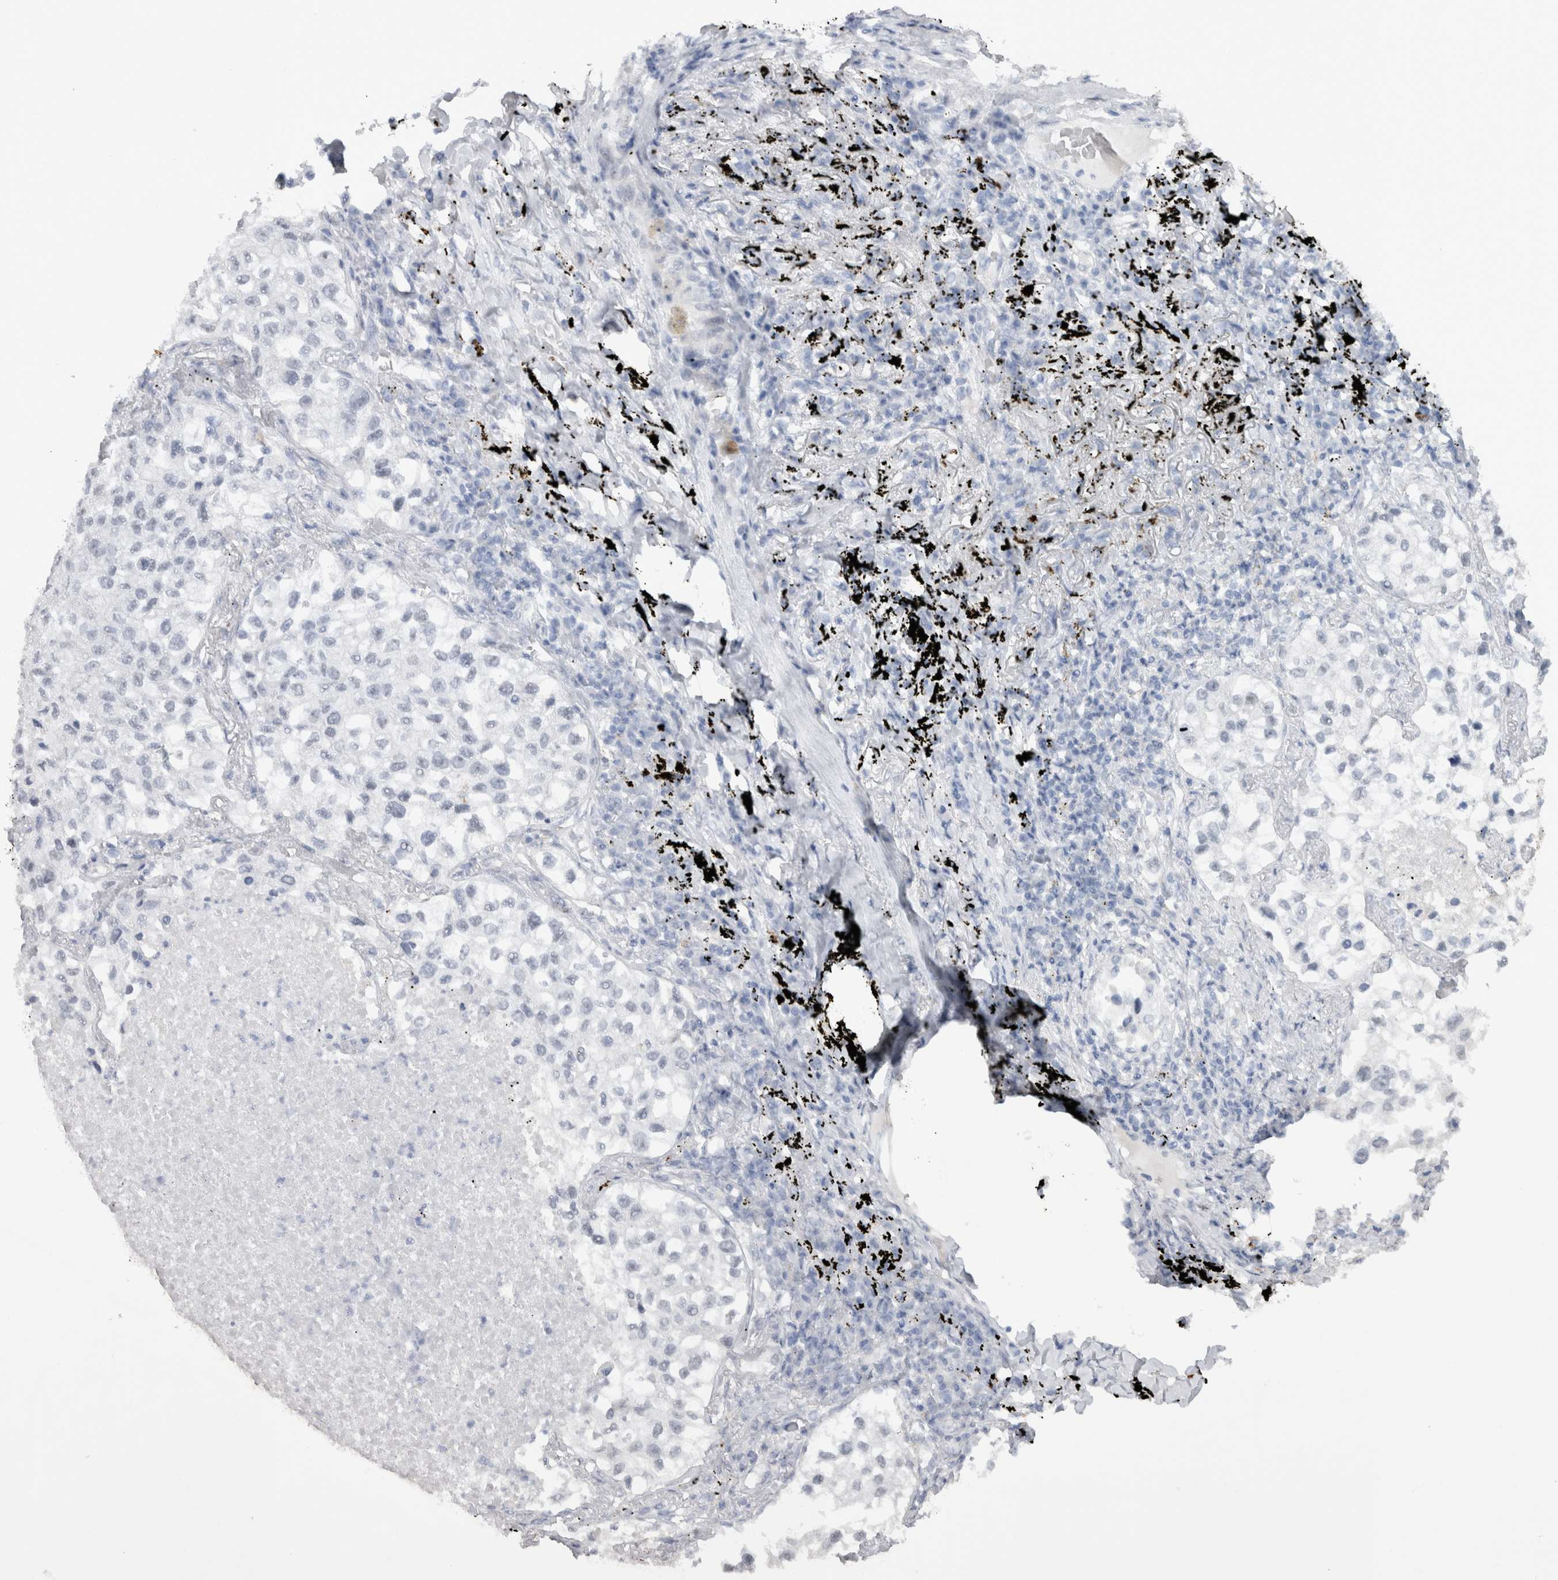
{"staining": {"intensity": "negative", "quantity": "none", "location": "none"}, "tissue": "lung cancer", "cell_type": "Tumor cells", "image_type": "cancer", "snomed": [{"axis": "morphology", "description": "Adenocarcinoma, NOS"}, {"axis": "topography", "description": "Lung"}], "caption": "Immunohistochemical staining of lung cancer reveals no significant expression in tumor cells. (DAB (3,3'-diaminobenzidine) IHC with hematoxylin counter stain).", "gene": "CDH17", "patient": {"sex": "male", "age": 63}}